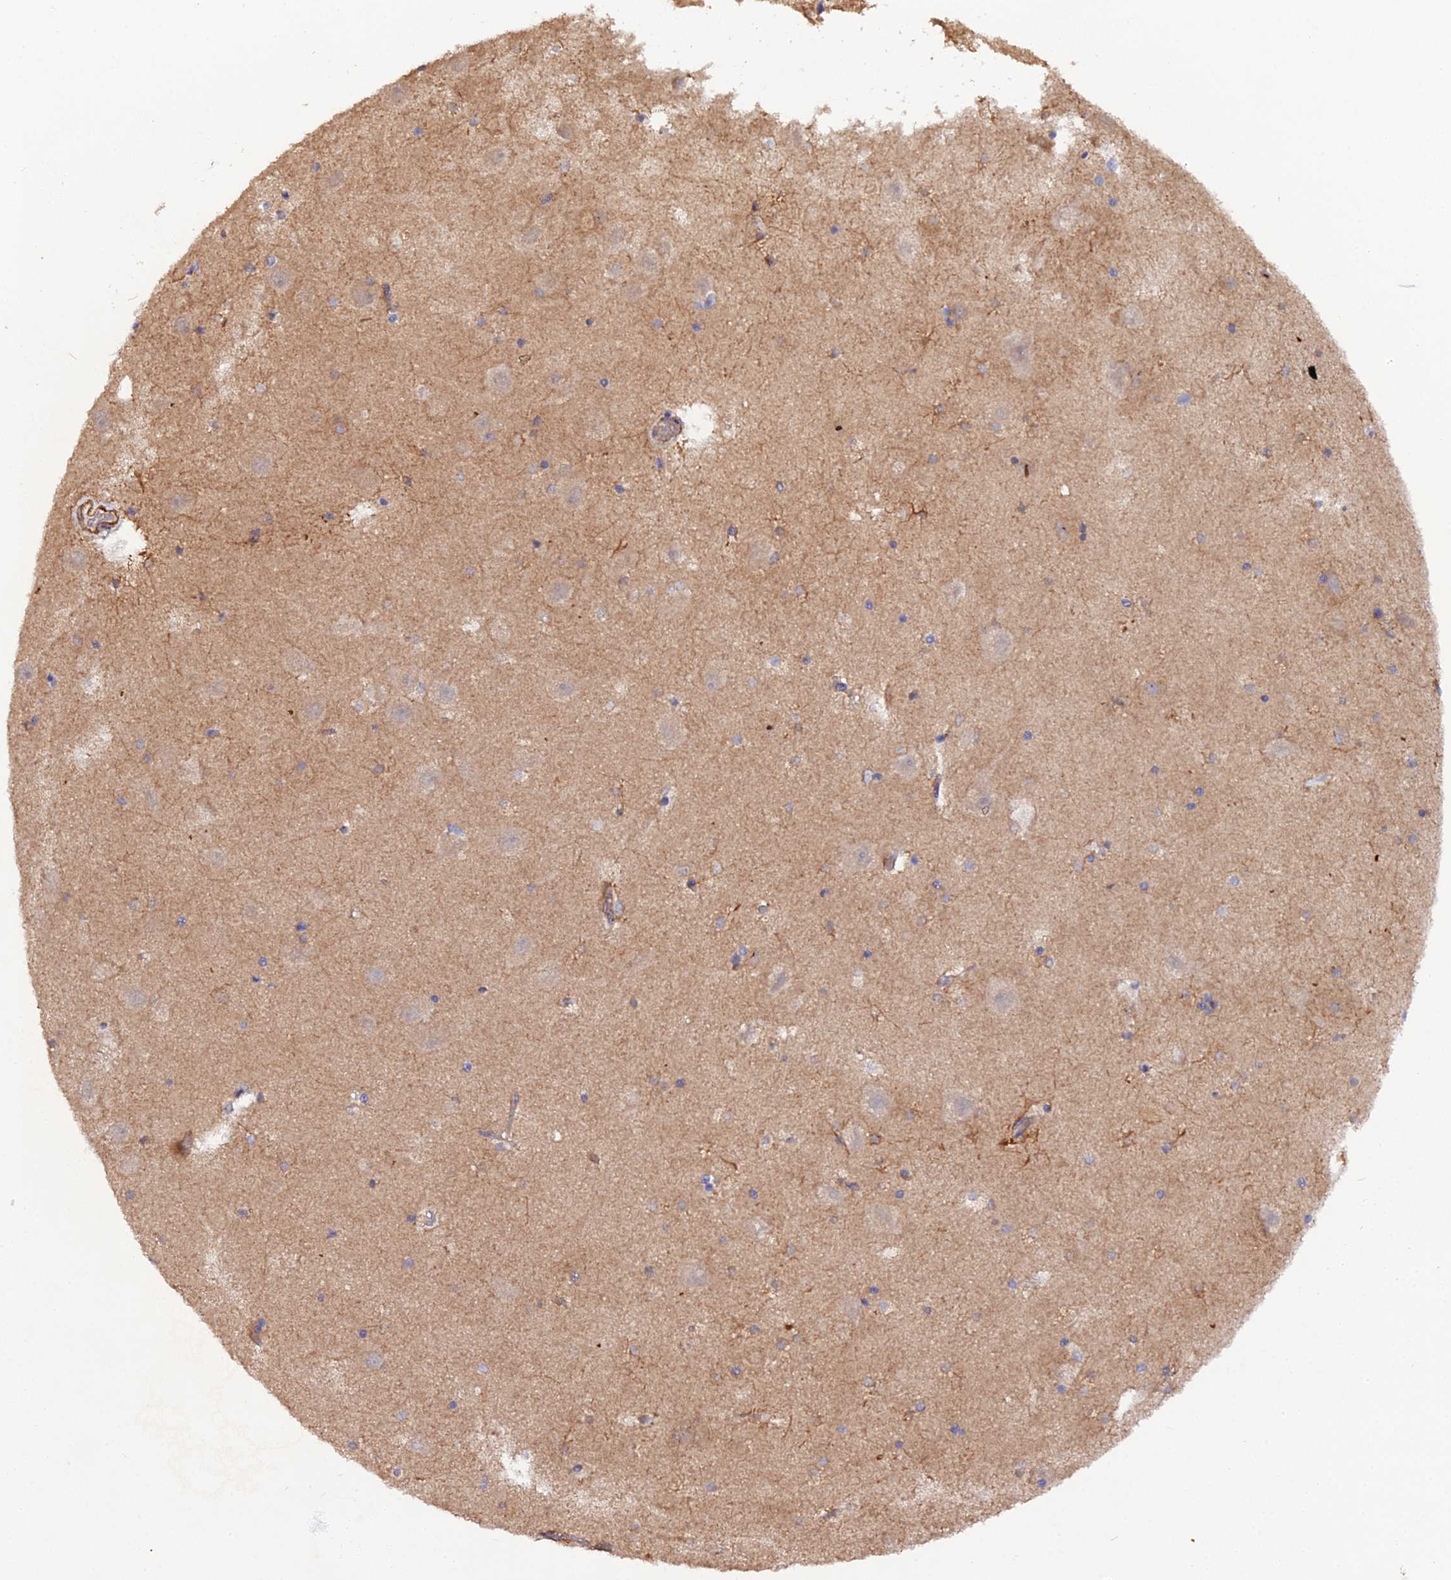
{"staining": {"intensity": "negative", "quantity": "none", "location": "none"}, "tissue": "hippocampus", "cell_type": "Glial cells", "image_type": "normal", "snomed": [{"axis": "morphology", "description": "Normal tissue, NOS"}, {"axis": "topography", "description": "Hippocampus"}], "caption": "Micrograph shows no protein expression in glial cells of benign hippocampus. (DAB (3,3'-diaminobenzidine) immunohistochemistry (IHC), high magnification).", "gene": "TRIM26", "patient": {"sex": "female", "age": 52}}